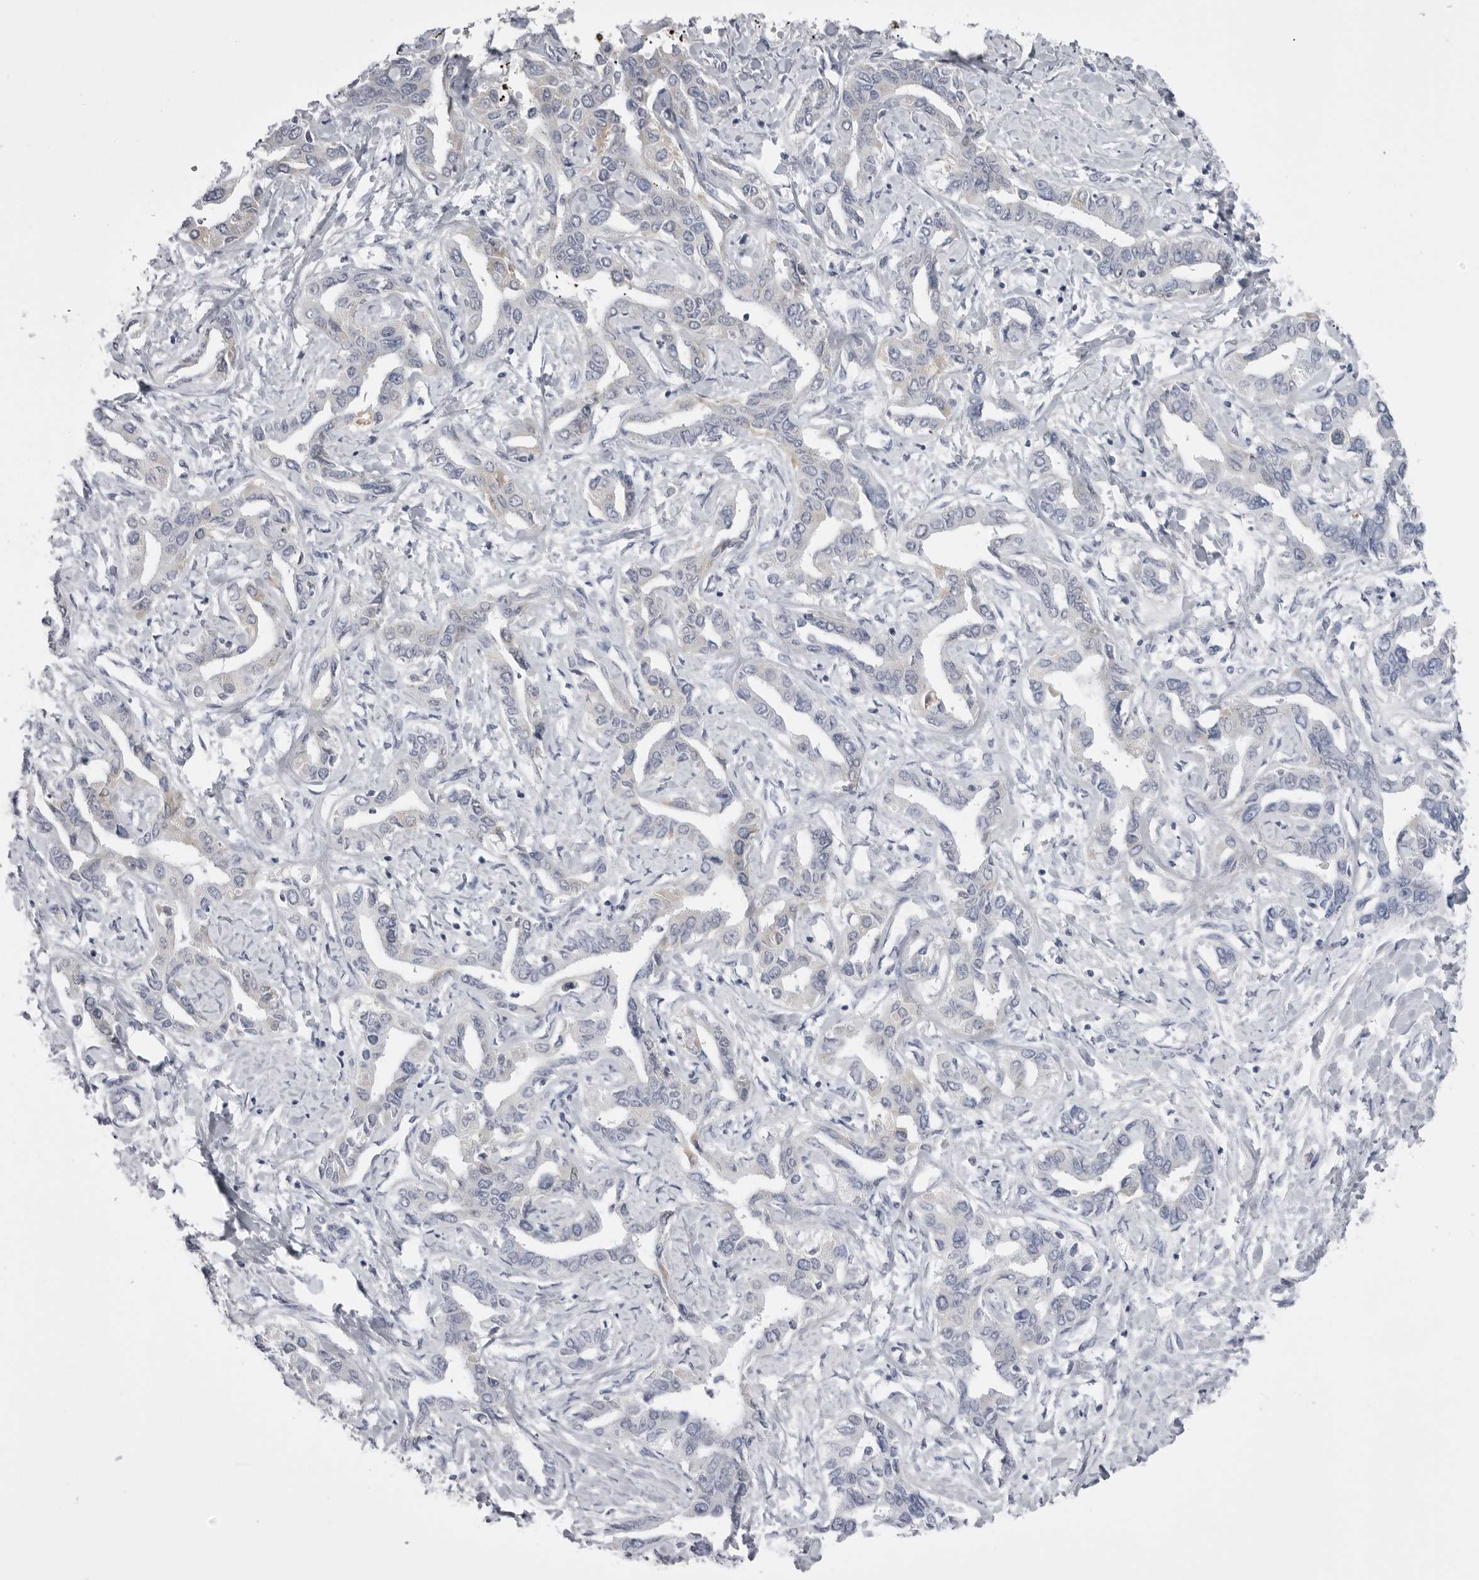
{"staining": {"intensity": "negative", "quantity": "none", "location": "none"}, "tissue": "liver cancer", "cell_type": "Tumor cells", "image_type": "cancer", "snomed": [{"axis": "morphology", "description": "Cholangiocarcinoma"}, {"axis": "topography", "description": "Liver"}], "caption": "Immunohistochemistry (IHC) image of cholangiocarcinoma (liver) stained for a protein (brown), which demonstrates no staining in tumor cells. (DAB (3,3'-diaminobenzidine) IHC visualized using brightfield microscopy, high magnification).", "gene": "TUFM", "patient": {"sex": "male", "age": 59}}